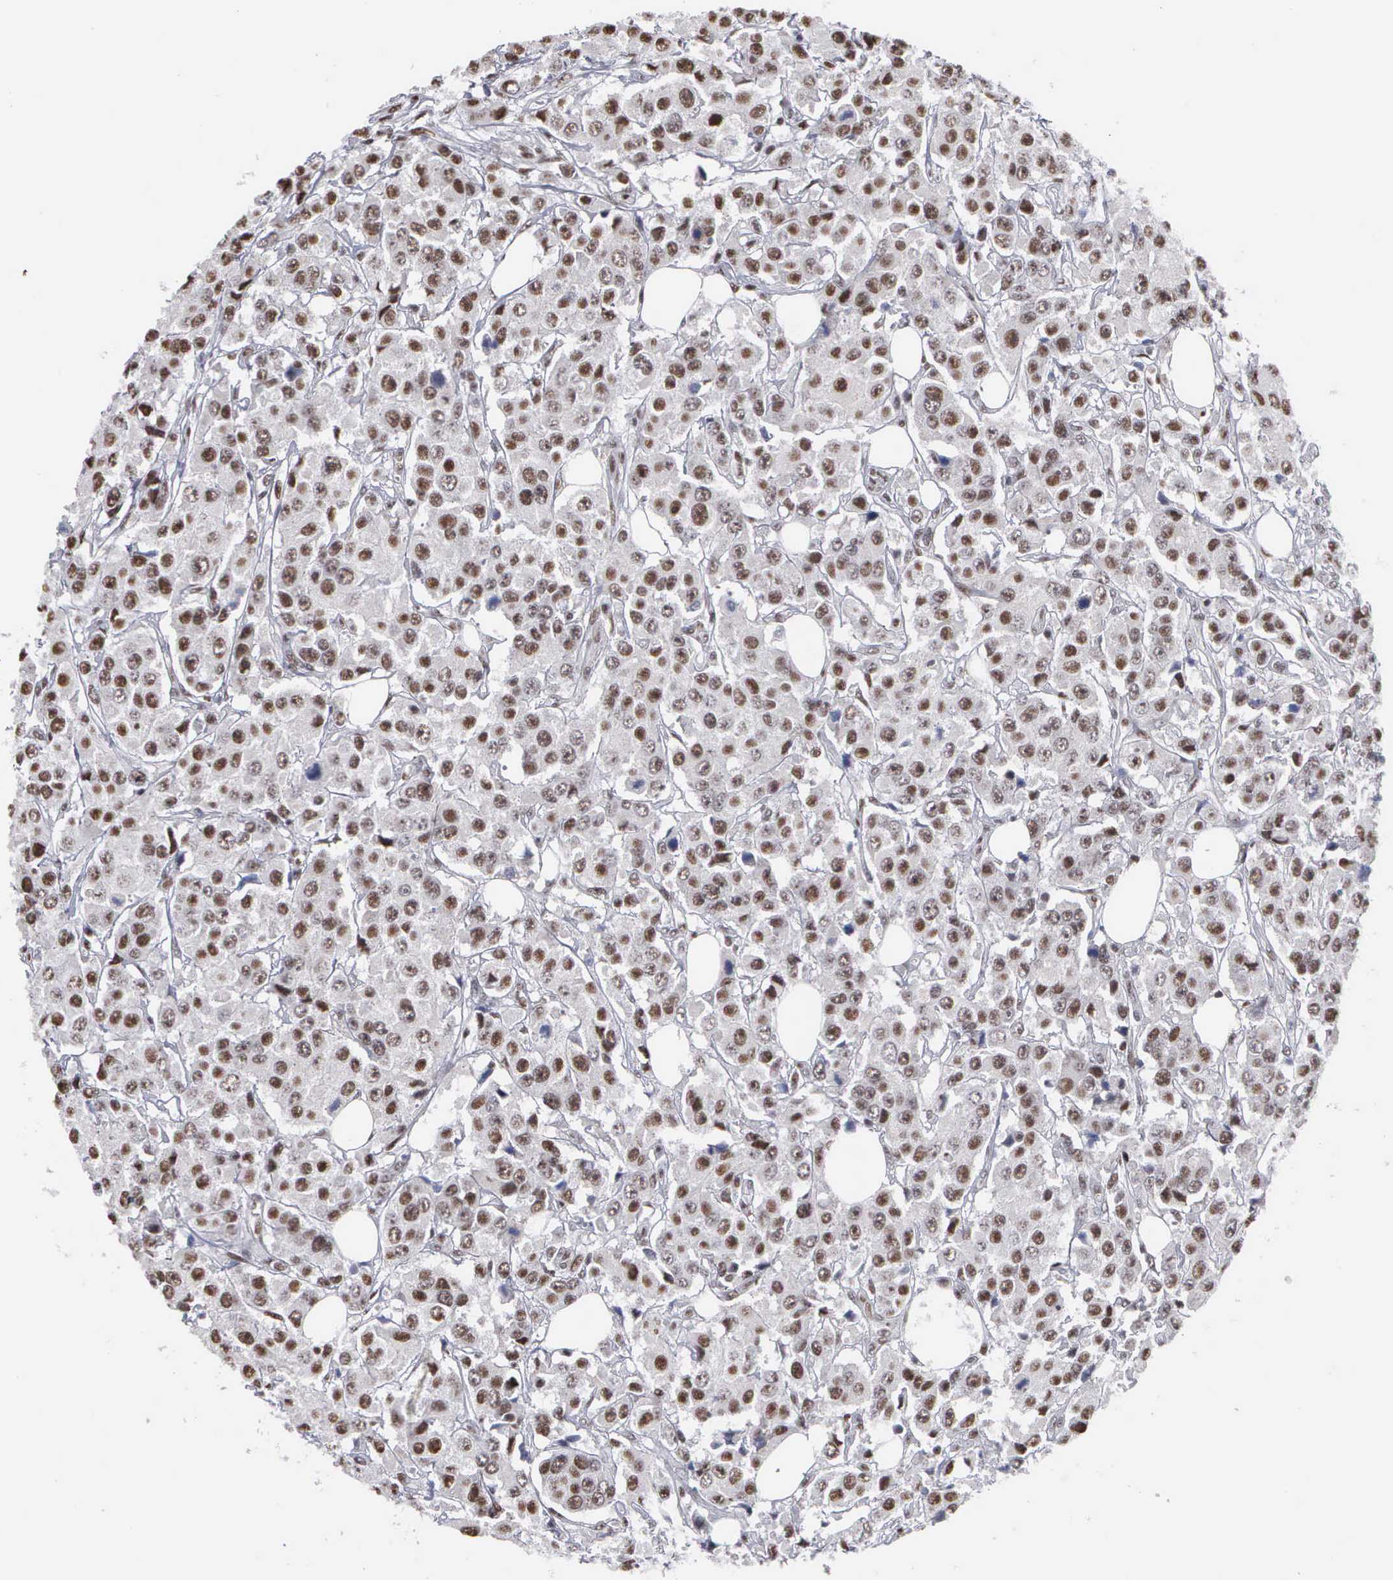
{"staining": {"intensity": "strong", "quantity": ">75%", "location": "nuclear"}, "tissue": "breast cancer", "cell_type": "Tumor cells", "image_type": "cancer", "snomed": [{"axis": "morphology", "description": "Duct carcinoma"}, {"axis": "topography", "description": "Breast"}], "caption": "The photomicrograph shows staining of breast cancer (infiltrating ductal carcinoma), revealing strong nuclear protein positivity (brown color) within tumor cells. The protein of interest is stained brown, and the nuclei are stained in blue (DAB (3,3'-diaminobenzidine) IHC with brightfield microscopy, high magnification).", "gene": "KIAA0586", "patient": {"sex": "female", "age": 58}}